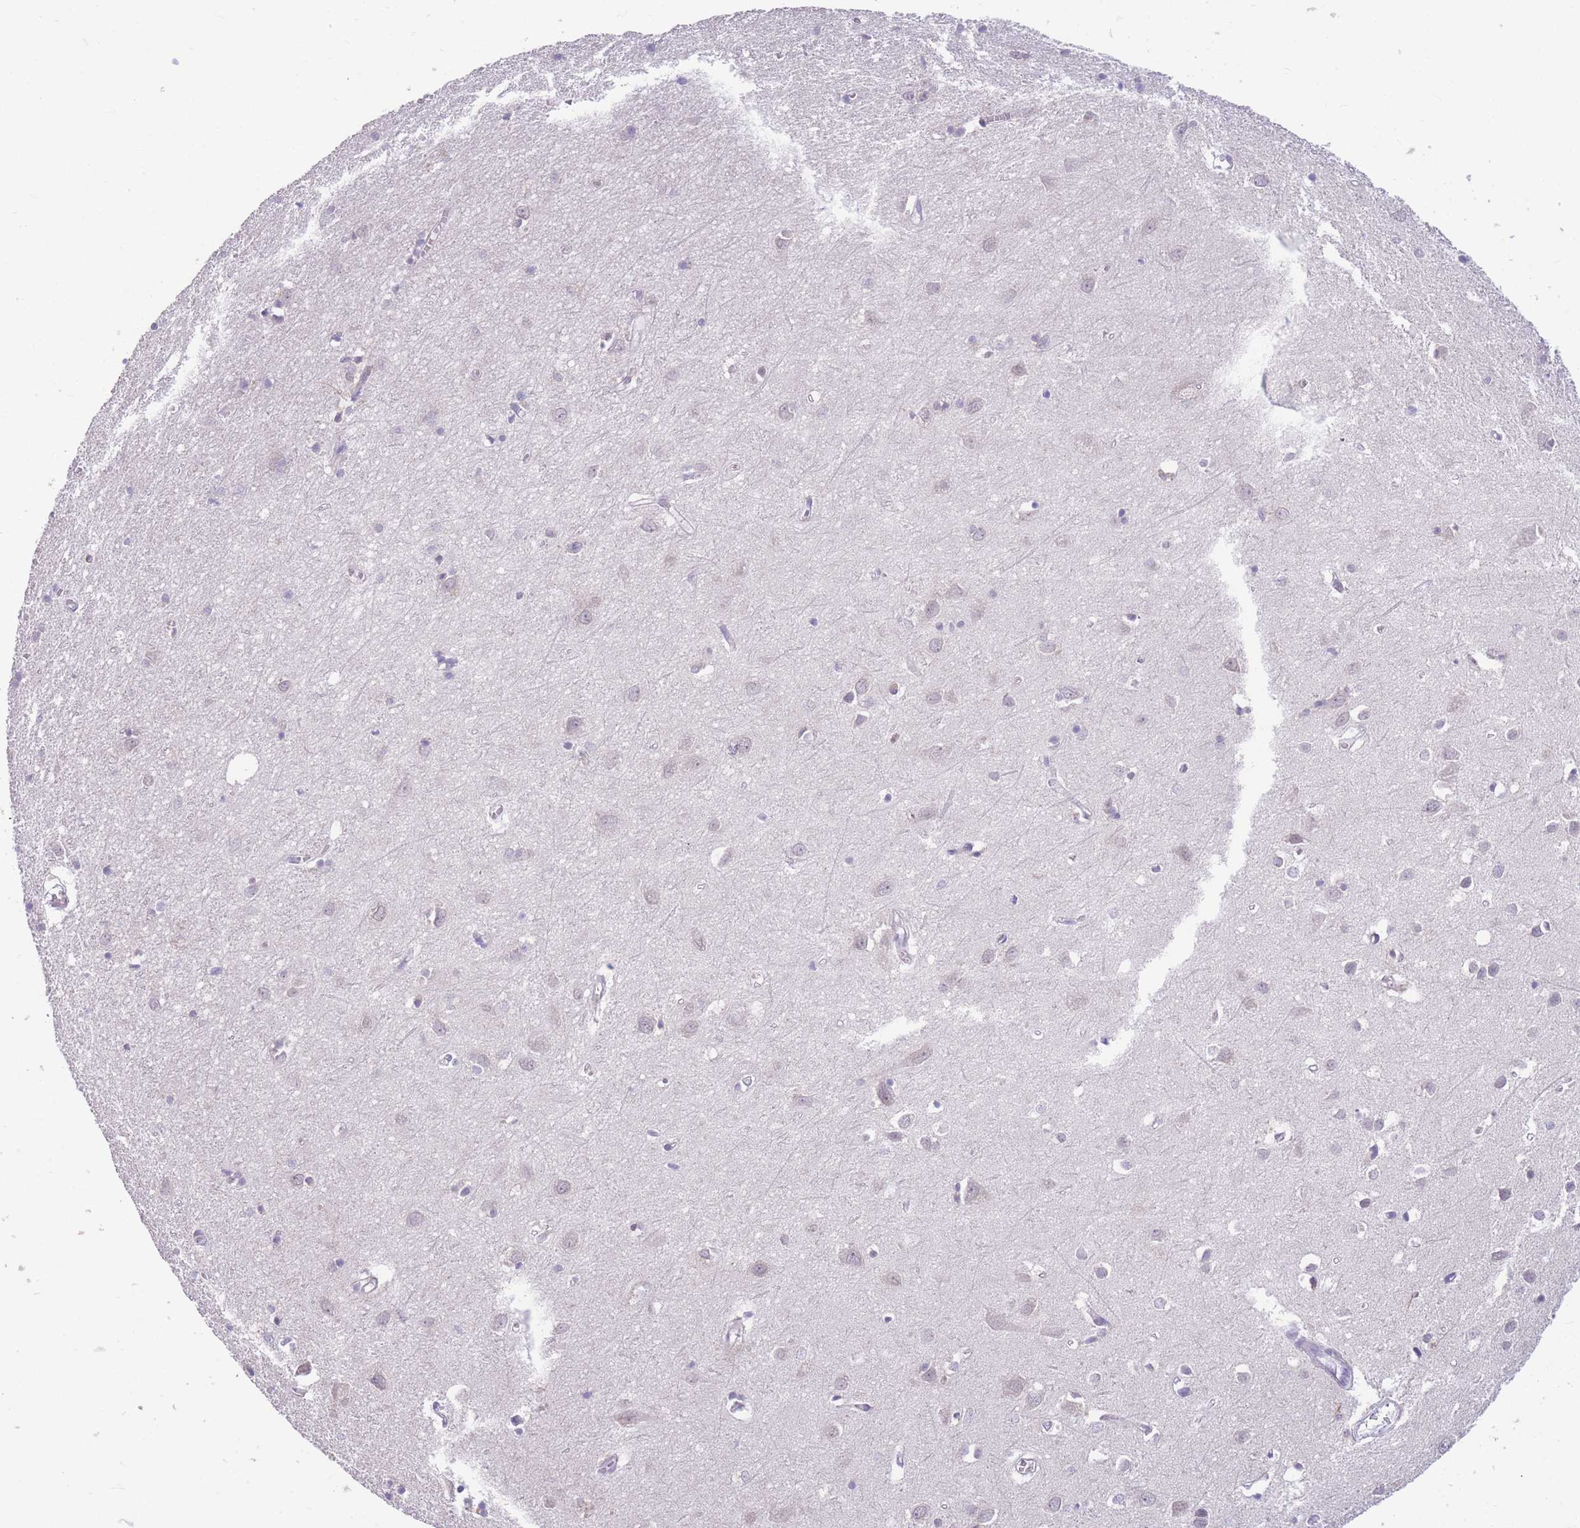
{"staining": {"intensity": "negative", "quantity": "none", "location": "none"}, "tissue": "cerebral cortex", "cell_type": "Endothelial cells", "image_type": "normal", "snomed": [{"axis": "morphology", "description": "Normal tissue, NOS"}, {"axis": "topography", "description": "Cerebral cortex"}], "caption": "Micrograph shows no significant protein staining in endothelial cells of unremarkable cerebral cortex. (DAB (3,3'-diaminobenzidine) immunohistochemistry (IHC) visualized using brightfield microscopy, high magnification).", "gene": "SHCBP1", "patient": {"sex": "female", "age": 64}}